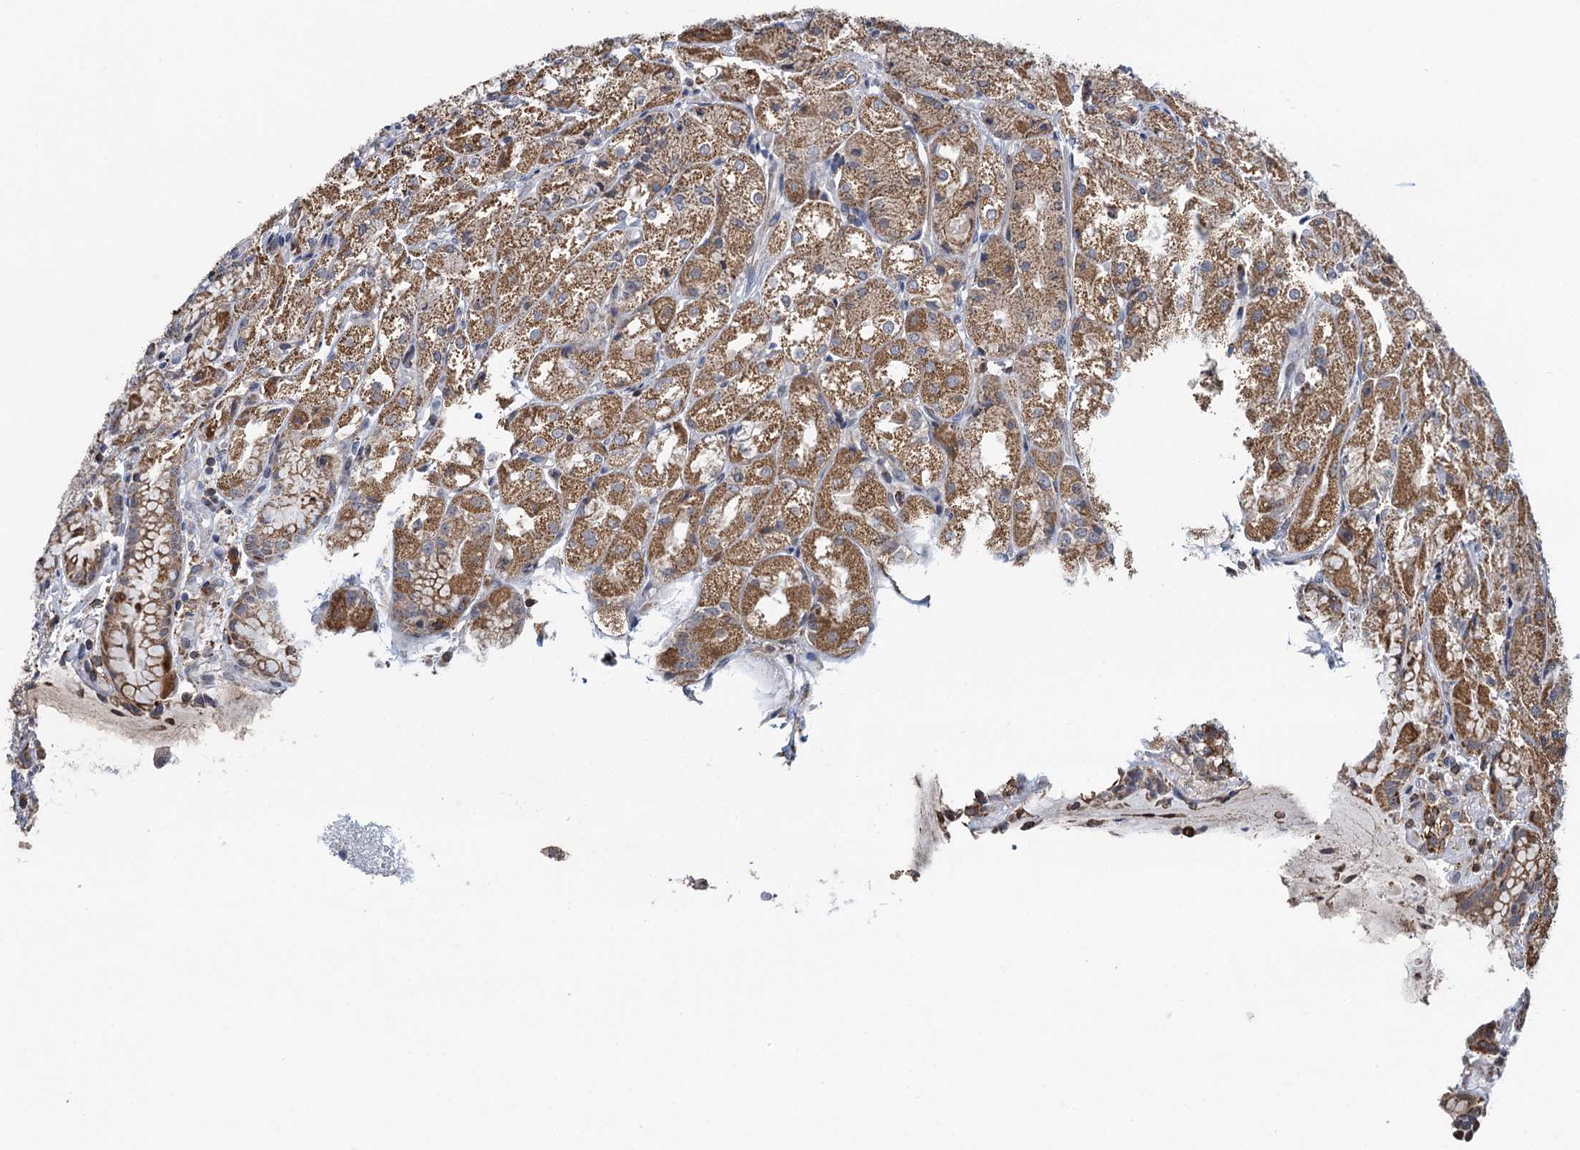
{"staining": {"intensity": "moderate", "quantity": ">75%", "location": "cytoplasmic/membranous,nuclear"}, "tissue": "stomach", "cell_type": "Glandular cells", "image_type": "normal", "snomed": [{"axis": "morphology", "description": "Normal tissue, NOS"}, {"axis": "topography", "description": "Stomach, upper"}], "caption": "IHC micrograph of normal stomach stained for a protein (brown), which demonstrates medium levels of moderate cytoplasmic/membranous,nuclear expression in approximately >75% of glandular cells.", "gene": "CCDC102A", "patient": {"sex": "male", "age": 72}}